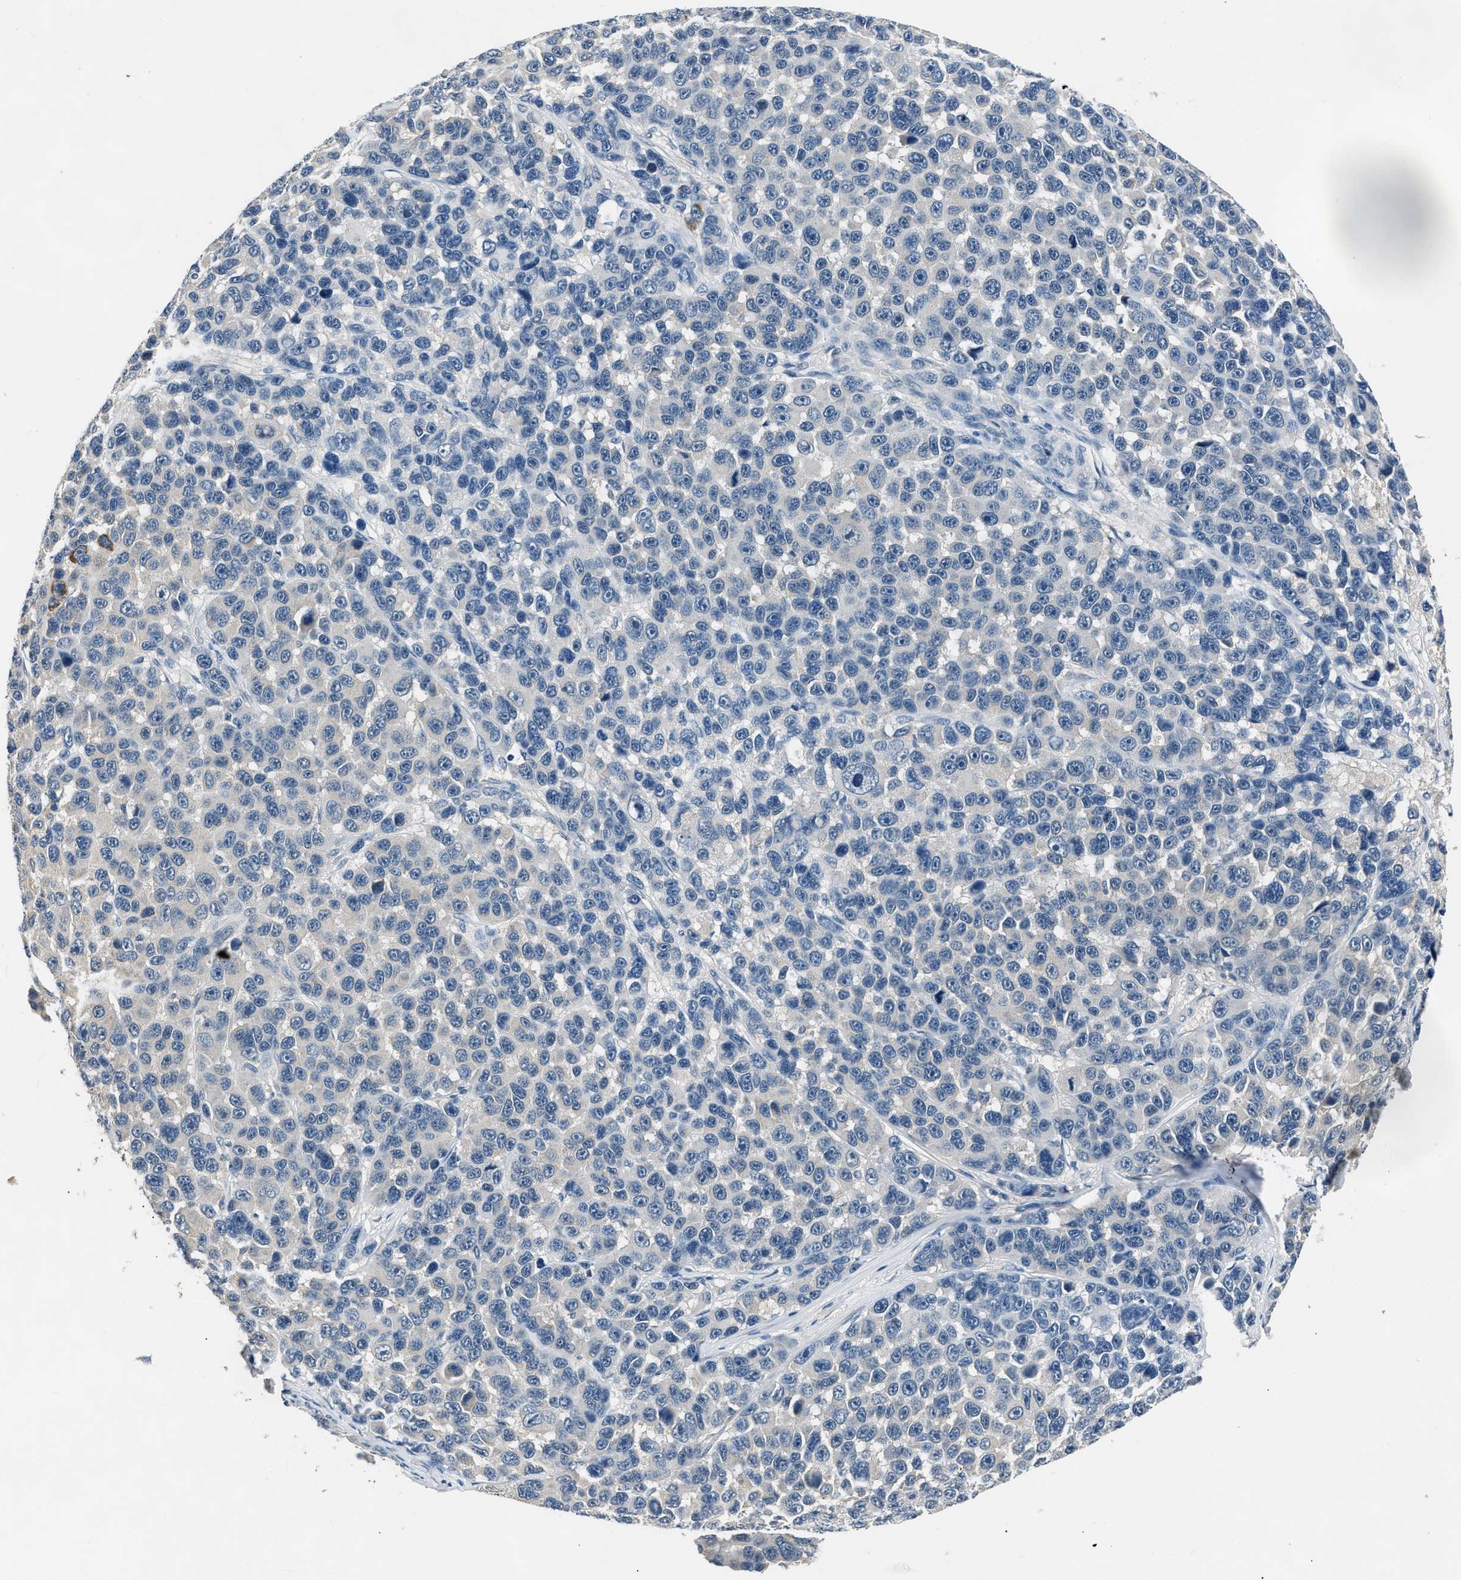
{"staining": {"intensity": "negative", "quantity": "none", "location": "none"}, "tissue": "melanoma", "cell_type": "Tumor cells", "image_type": "cancer", "snomed": [{"axis": "morphology", "description": "Malignant melanoma, NOS"}, {"axis": "topography", "description": "Skin"}], "caption": "DAB (3,3'-diaminobenzidine) immunohistochemical staining of malignant melanoma displays no significant staining in tumor cells.", "gene": "INHA", "patient": {"sex": "male", "age": 53}}